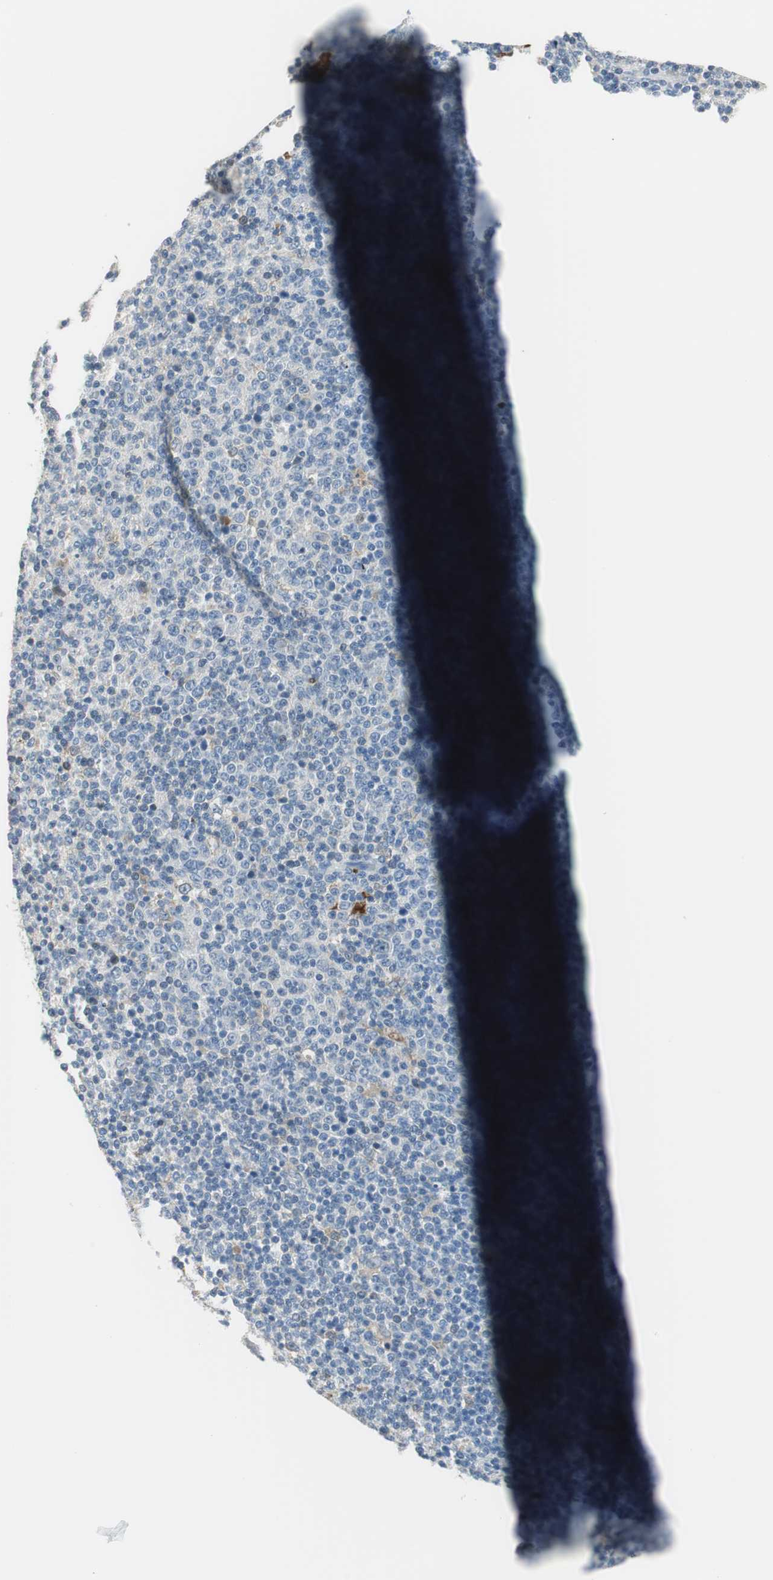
{"staining": {"intensity": "negative", "quantity": "none", "location": "none"}, "tissue": "lymphoma", "cell_type": "Tumor cells", "image_type": "cancer", "snomed": [{"axis": "morphology", "description": "Malignant lymphoma, non-Hodgkin's type, Low grade"}, {"axis": "topography", "description": "Lymph node"}], "caption": "This is a histopathology image of immunohistochemistry staining of lymphoma, which shows no staining in tumor cells.", "gene": "MSTO1", "patient": {"sex": "male", "age": 70}}